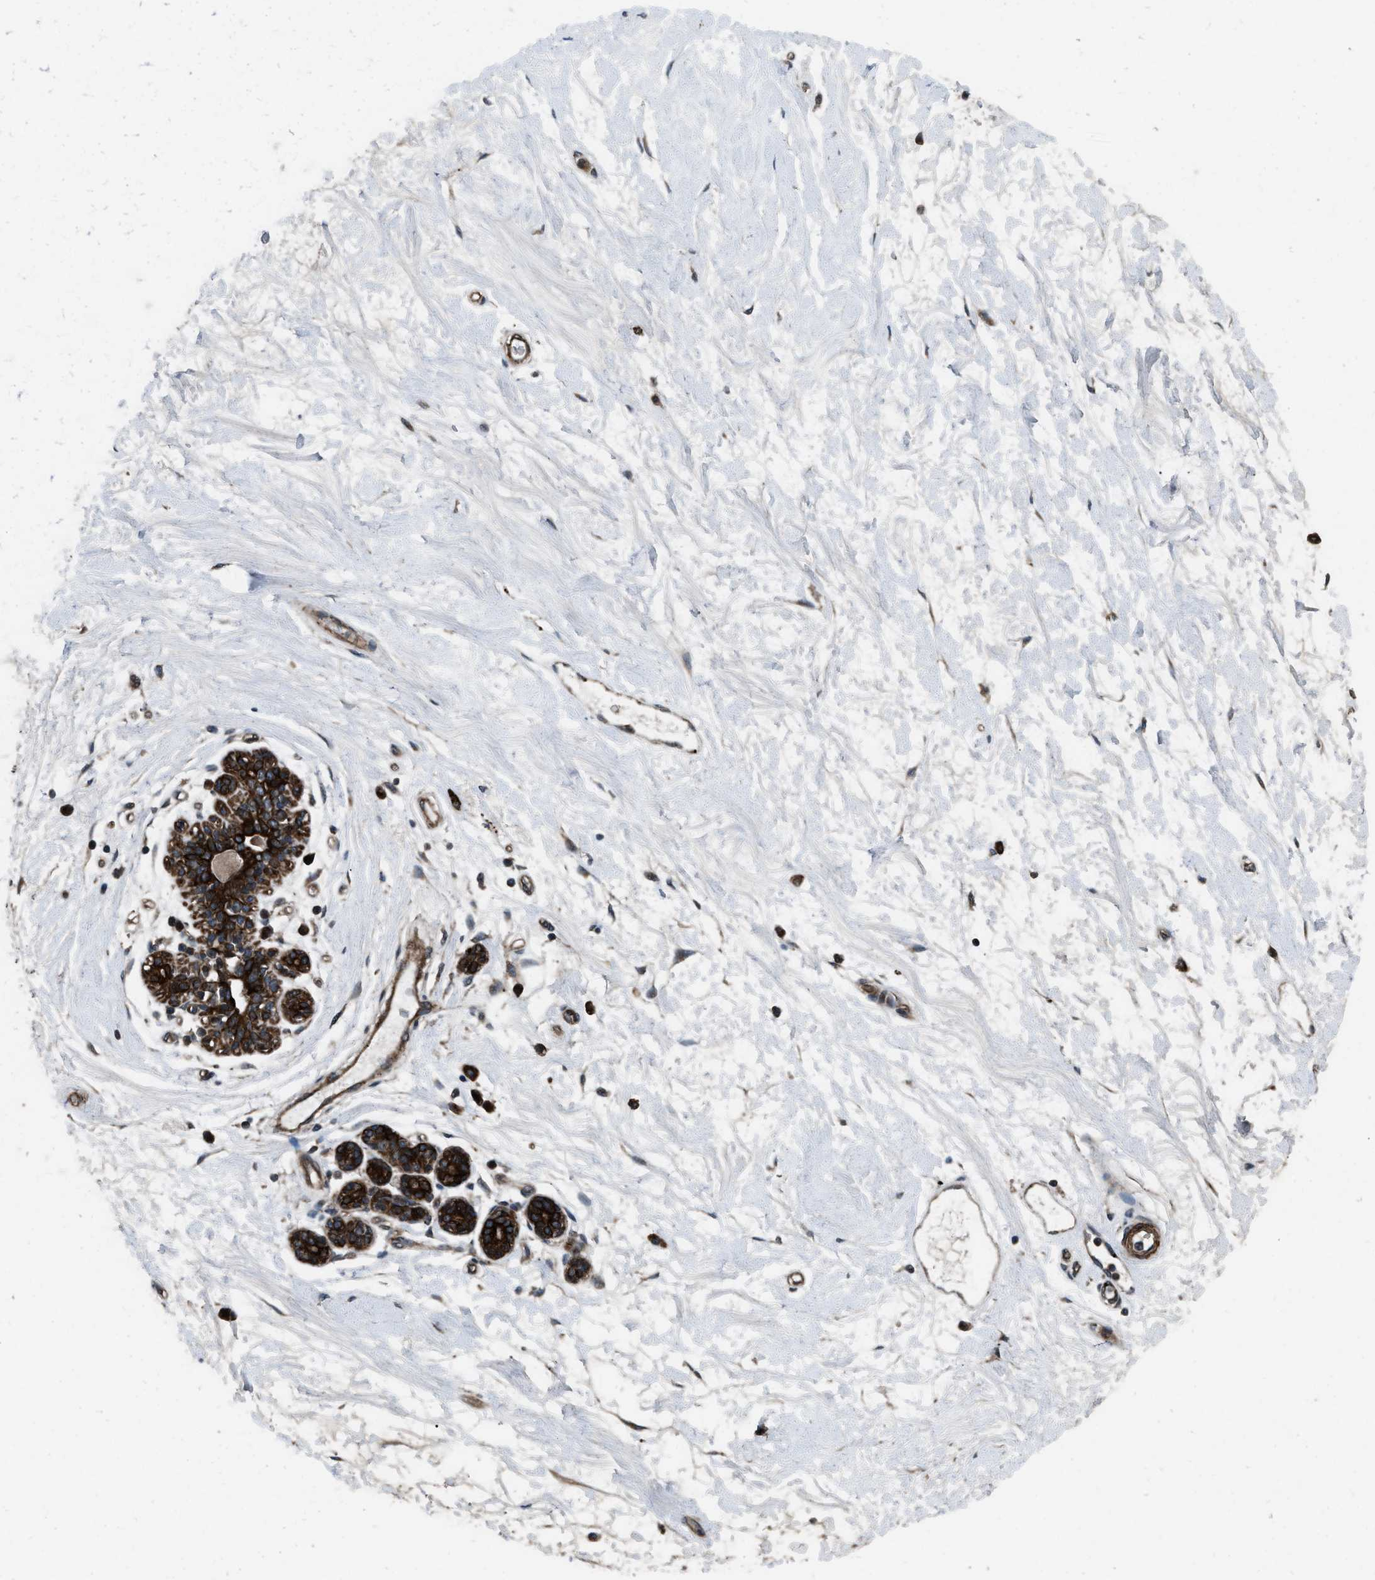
{"staining": {"intensity": "weak", "quantity": ">75%", "location": "cytoplasmic/membranous"}, "tissue": "breast", "cell_type": "Adipocytes", "image_type": "normal", "snomed": [{"axis": "morphology", "description": "Normal tissue, NOS"}, {"axis": "morphology", "description": "Lobular carcinoma"}, {"axis": "topography", "description": "Breast"}], "caption": "Protein staining exhibits weak cytoplasmic/membranous staining in approximately >75% of adipocytes in unremarkable breast.", "gene": "IRAK4", "patient": {"sex": "female", "age": 59}}